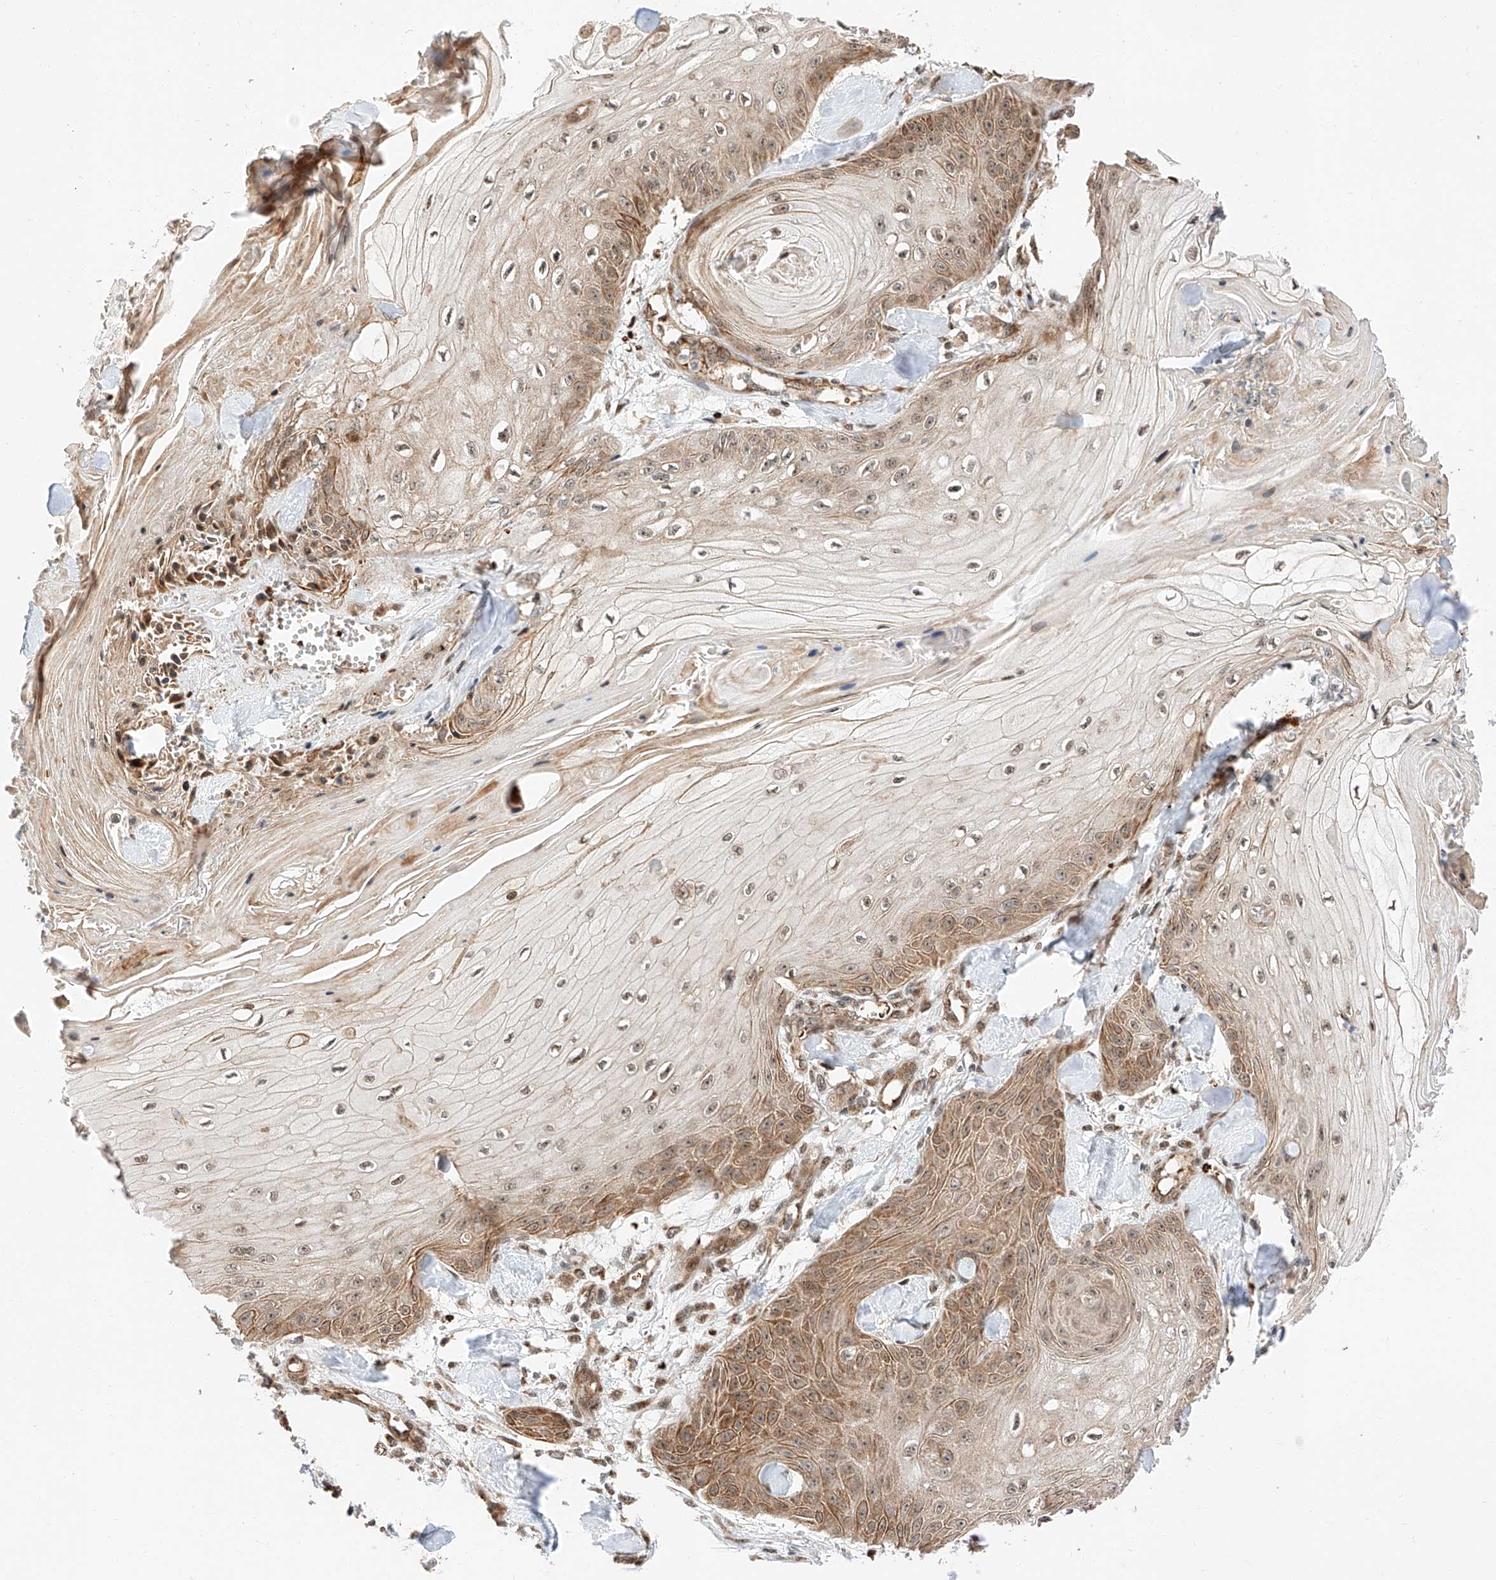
{"staining": {"intensity": "moderate", "quantity": ">75%", "location": "cytoplasmic/membranous"}, "tissue": "skin cancer", "cell_type": "Tumor cells", "image_type": "cancer", "snomed": [{"axis": "morphology", "description": "Squamous cell carcinoma, NOS"}, {"axis": "topography", "description": "Skin"}], "caption": "Skin squamous cell carcinoma stained with a protein marker shows moderate staining in tumor cells.", "gene": "THTPA", "patient": {"sex": "male", "age": 74}}